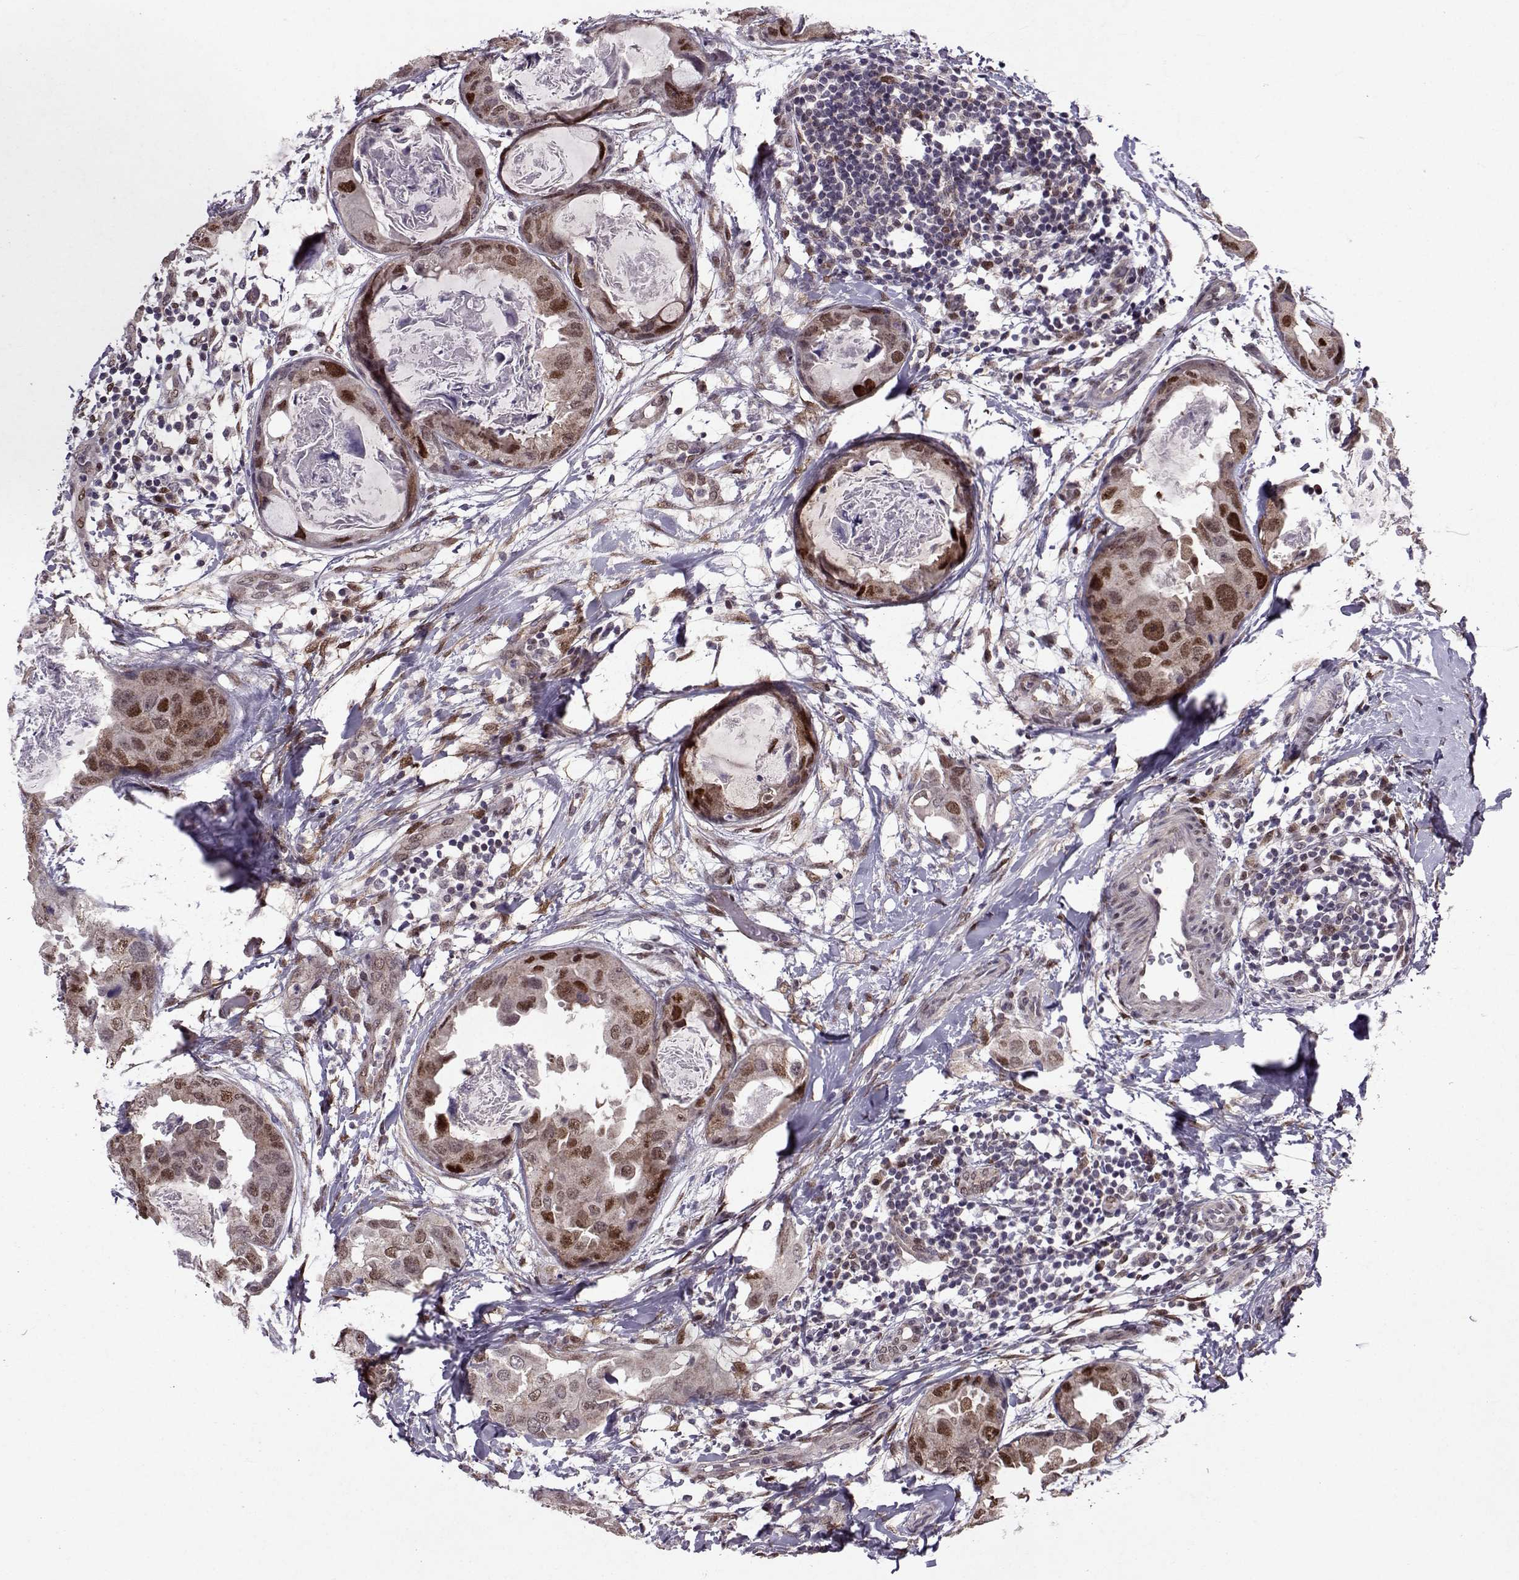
{"staining": {"intensity": "moderate", "quantity": "25%-75%", "location": "cytoplasmic/membranous,nuclear"}, "tissue": "breast cancer", "cell_type": "Tumor cells", "image_type": "cancer", "snomed": [{"axis": "morphology", "description": "Normal tissue, NOS"}, {"axis": "morphology", "description": "Duct carcinoma"}, {"axis": "topography", "description": "Breast"}], "caption": "An IHC image of tumor tissue is shown. Protein staining in brown labels moderate cytoplasmic/membranous and nuclear positivity in breast cancer (invasive ductal carcinoma) within tumor cells.", "gene": "CDK4", "patient": {"sex": "female", "age": 40}}